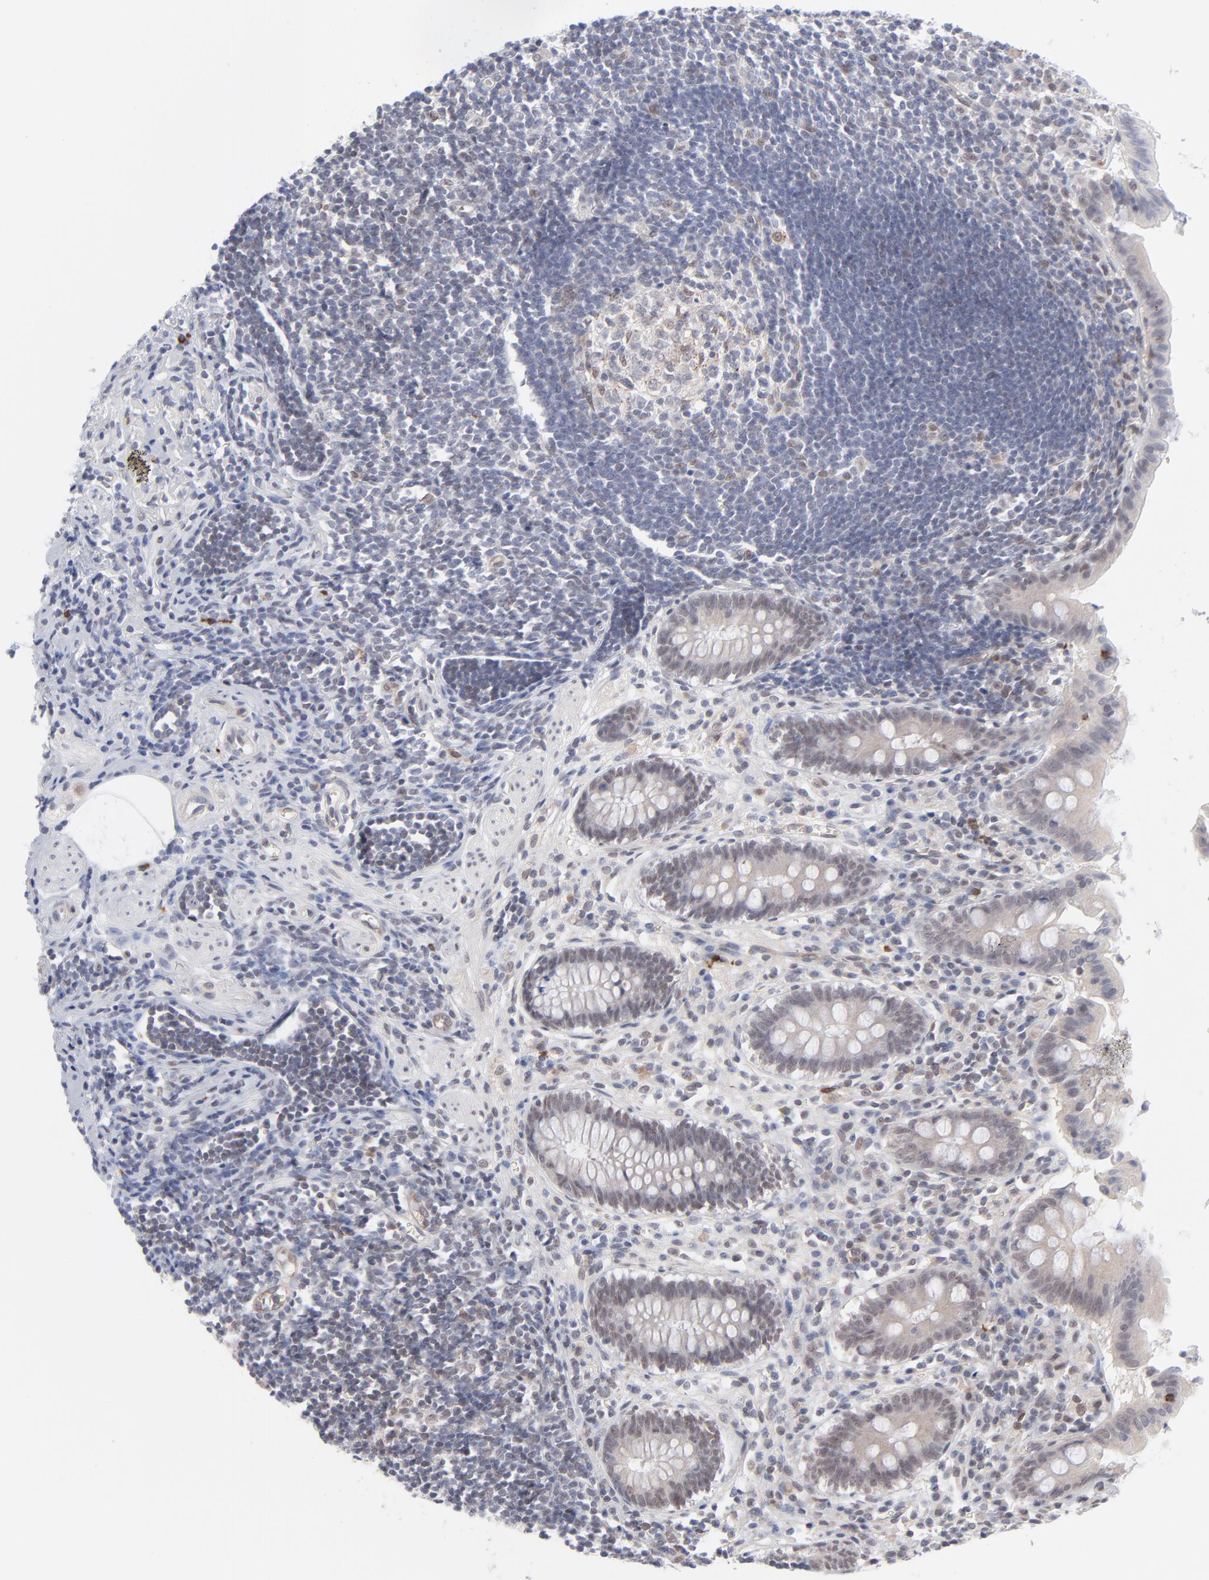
{"staining": {"intensity": "weak", "quantity": "25%-75%", "location": "cytoplasmic/membranous,nuclear"}, "tissue": "appendix", "cell_type": "Glandular cells", "image_type": "normal", "snomed": [{"axis": "morphology", "description": "Normal tissue, NOS"}, {"axis": "topography", "description": "Appendix"}], "caption": "High-magnification brightfield microscopy of unremarkable appendix stained with DAB (brown) and counterstained with hematoxylin (blue). glandular cells exhibit weak cytoplasmic/membranous,nuclear staining is appreciated in about25%-75% of cells.", "gene": "NBN", "patient": {"sex": "female", "age": 50}}